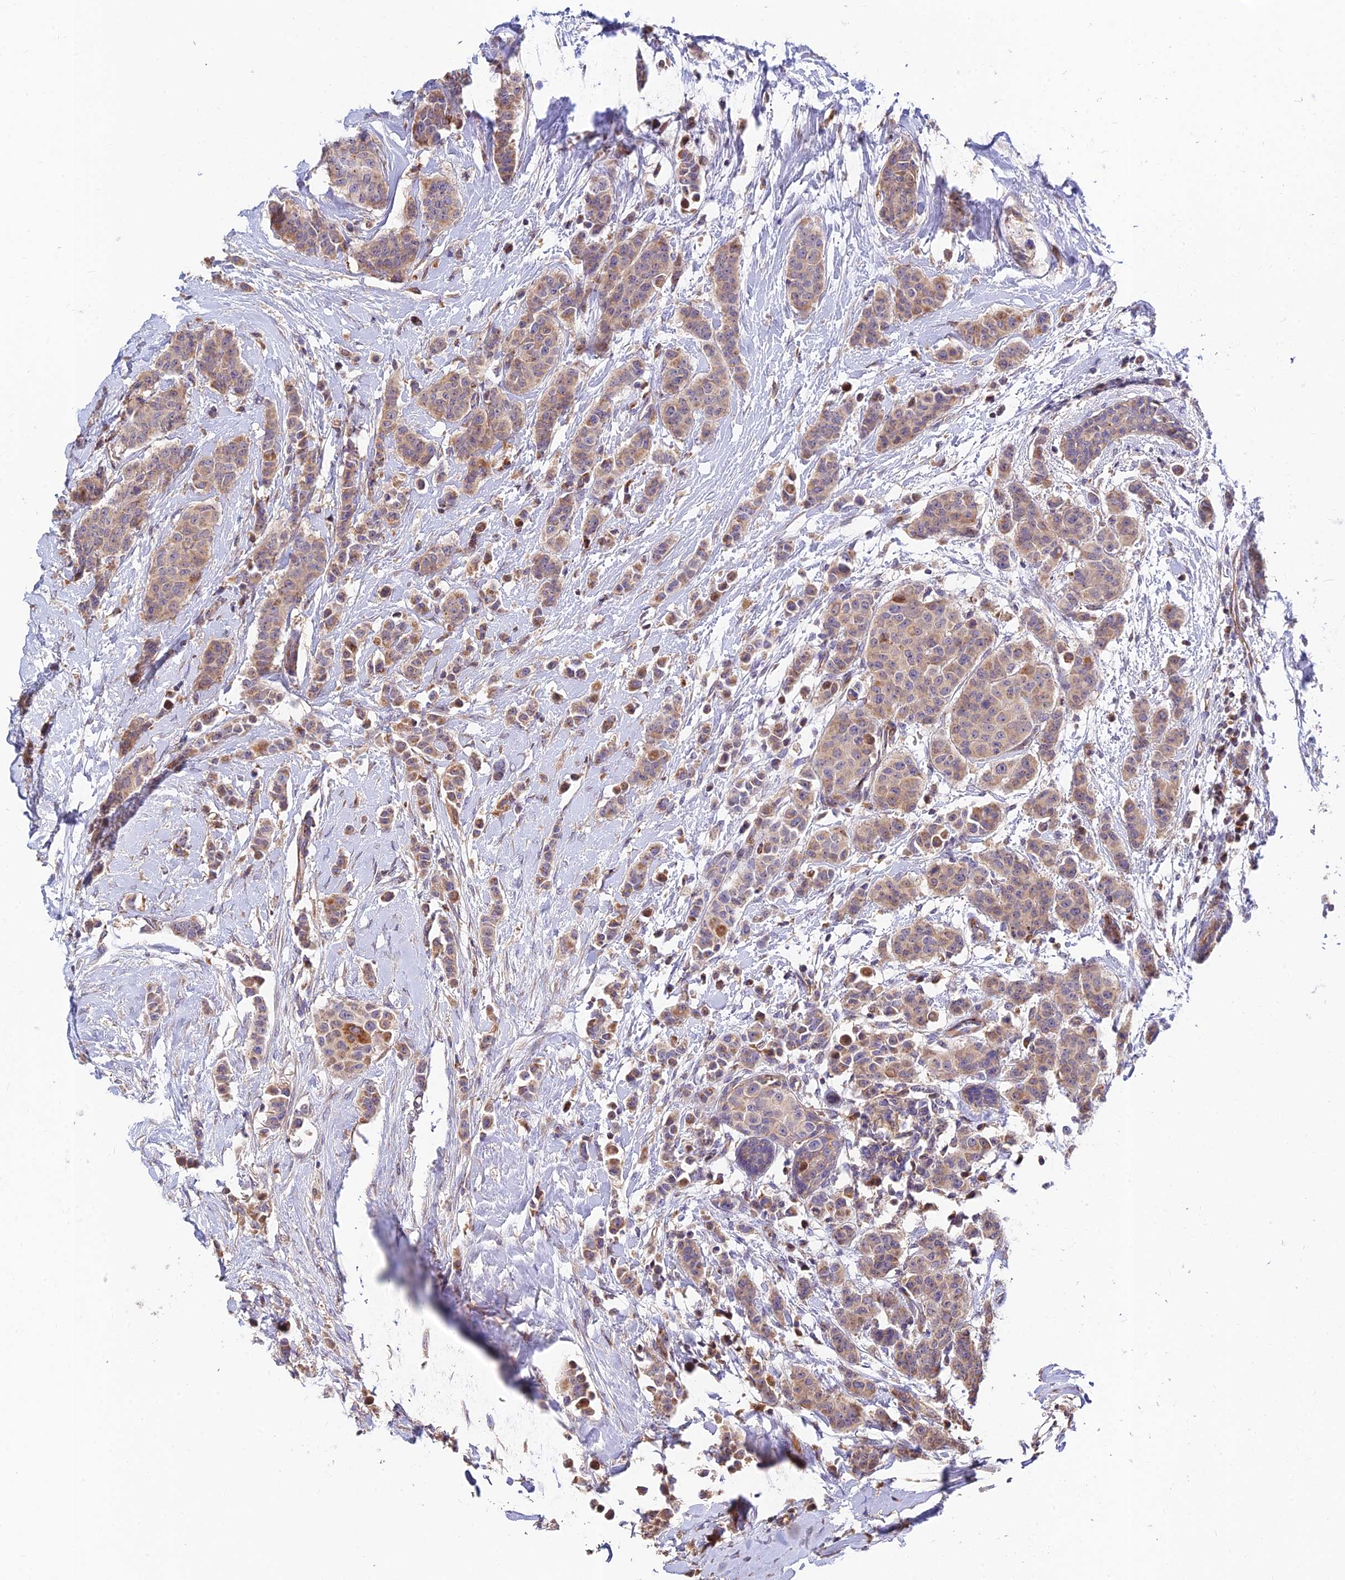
{"staining": {"intensity": "weak", "quantity": ">75%", "location": "cytoplasmic/membranous"}, "tissue": "breast cancer", "cell_type": "Tumor cells", "image_type": "cancer", "snomed": [{"axis": "morphology", "description": "Duct carcinoma"}, {"axis": "topography", "description": "Breast"}], "caption": "IHC of breast cancer reveals low levels of weak cytoplasmic/membranous staining in about >75% of tumor cells.", "gene": "FUOM", "patient": {"sex": "female", "age": 40}}